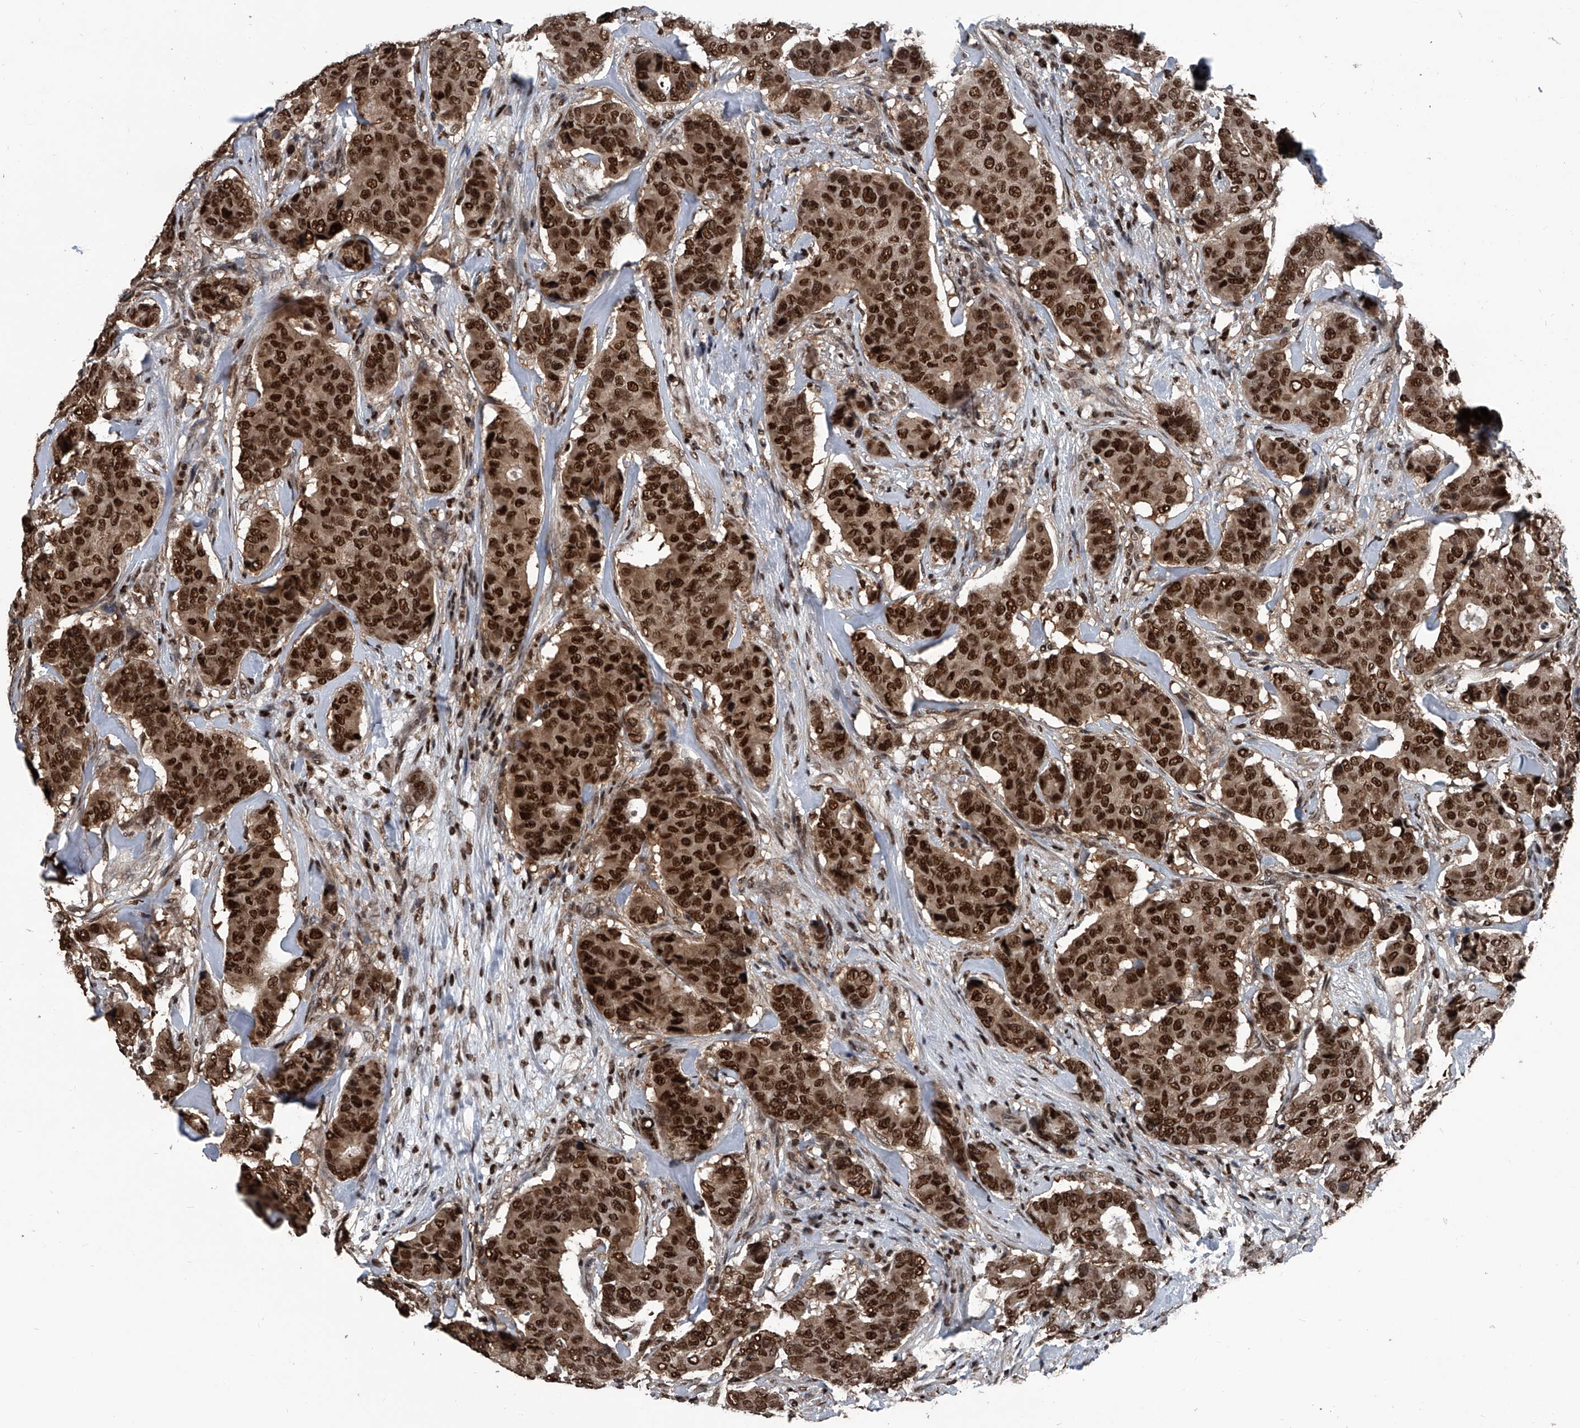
{"staining": {"intensity": "strong", "quantity": ">75%", "location": "nuclear"}, "tissue": "breast cancer", "cell_type": "Tumor cells", "image_type": "cancer", "snomed": [{"axis": "morphology", "description": "Duct carcinoma"}, {"axis": "topography", "description": "Breast"}], "caption": "Immunohistochemical staining of breast cancer shows high levels of strong nuclear protein expression in approximately >75% of tumor cells. (IHC, brightfield microscopy, high magnification).", "gene": "FKBP5", "patient": {"sex": "female", "age": 75}}